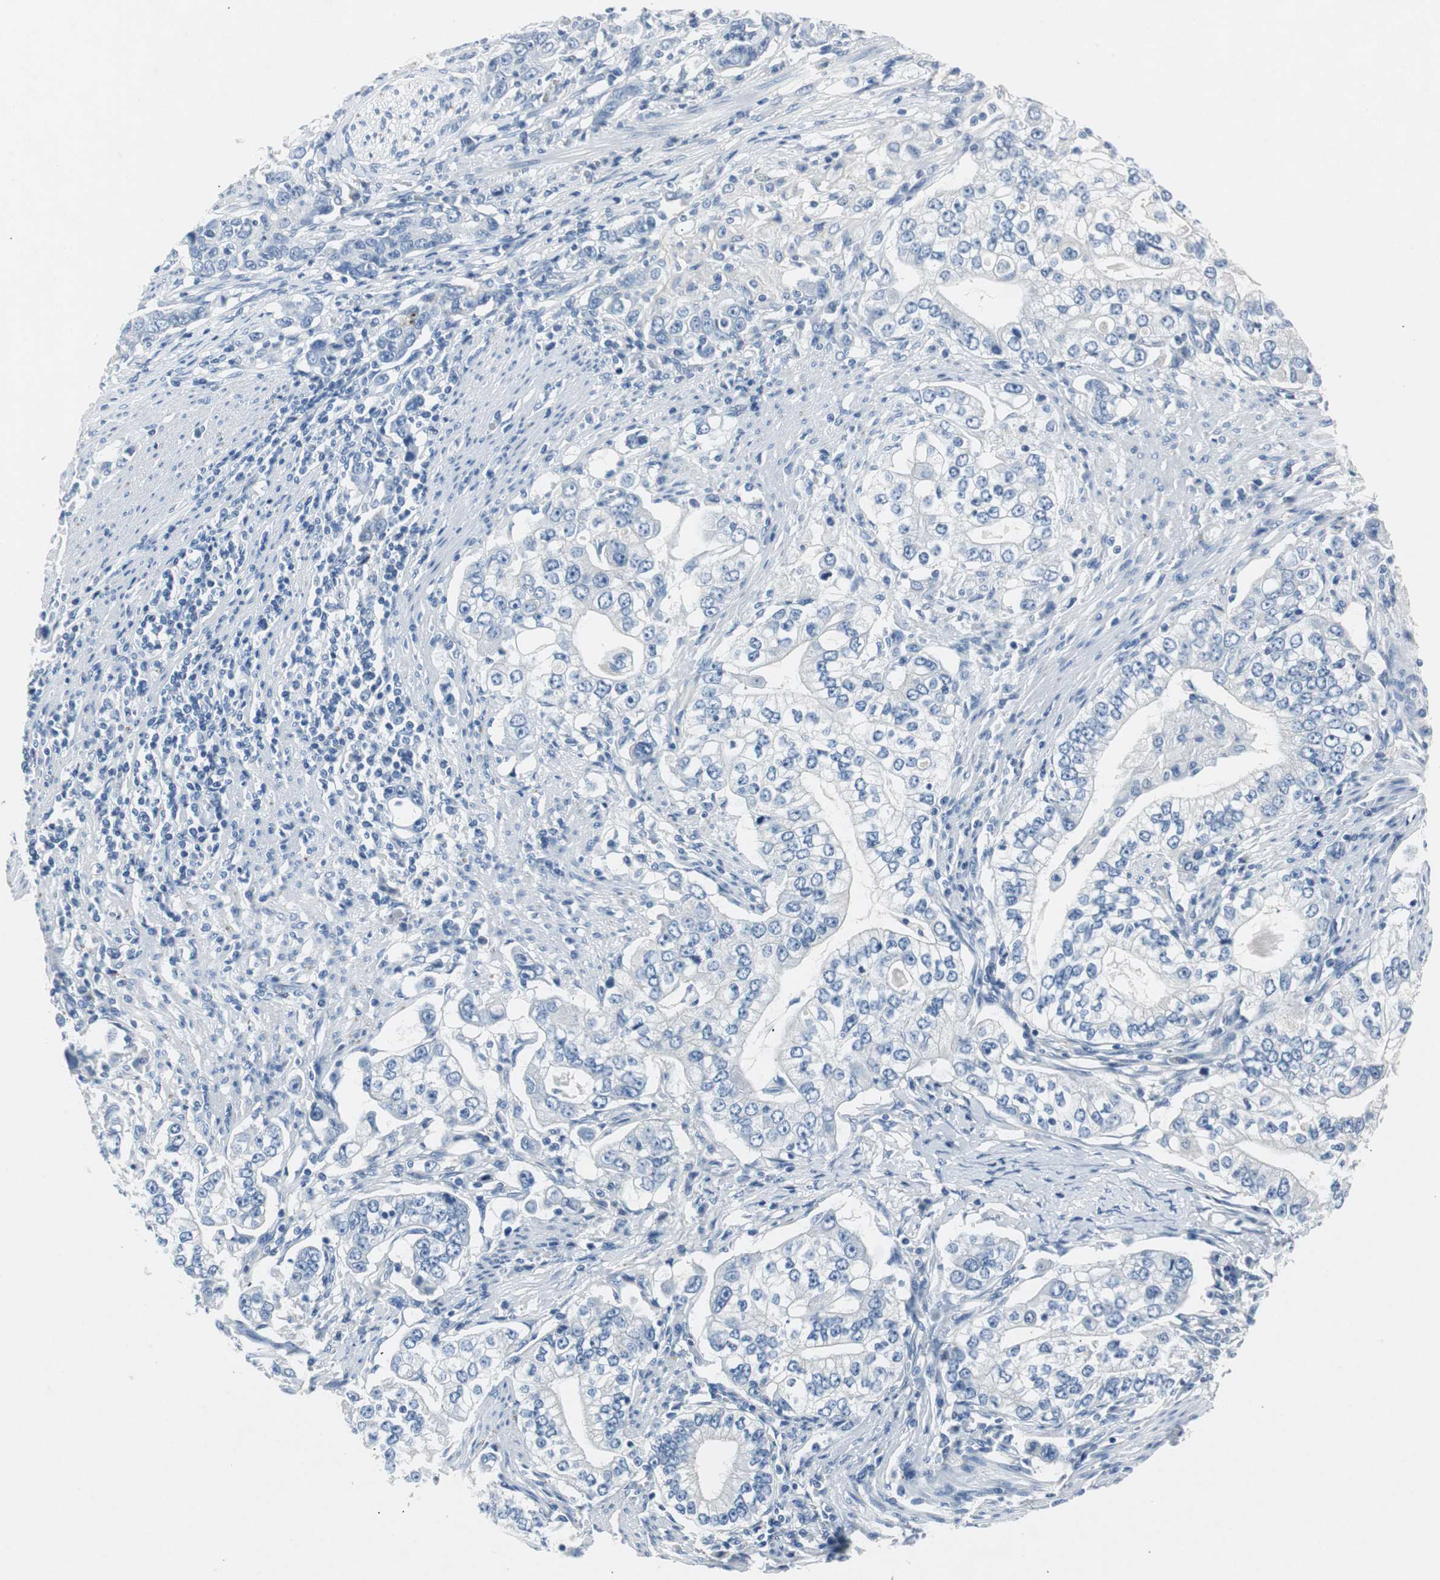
{"staining": {"intensity": "negative", "quantity": "none", "location": "none"}, "tissue": "stomach cancer", "cell_type": "Tumor cells", "image_type": "cancer", "snomed": [{"axis": "morphology", "description": "Adenocarcinoma, NOS"}, {"axis": "topography", "description": "Stomach, lower"}], "caption": "IHC image of adenocarcinoma (stomach) stained for a protein (brown), which displays no staining in tumor cells.", "gene": "LRP2", "patient": {"sex": "female", "age": 72}}